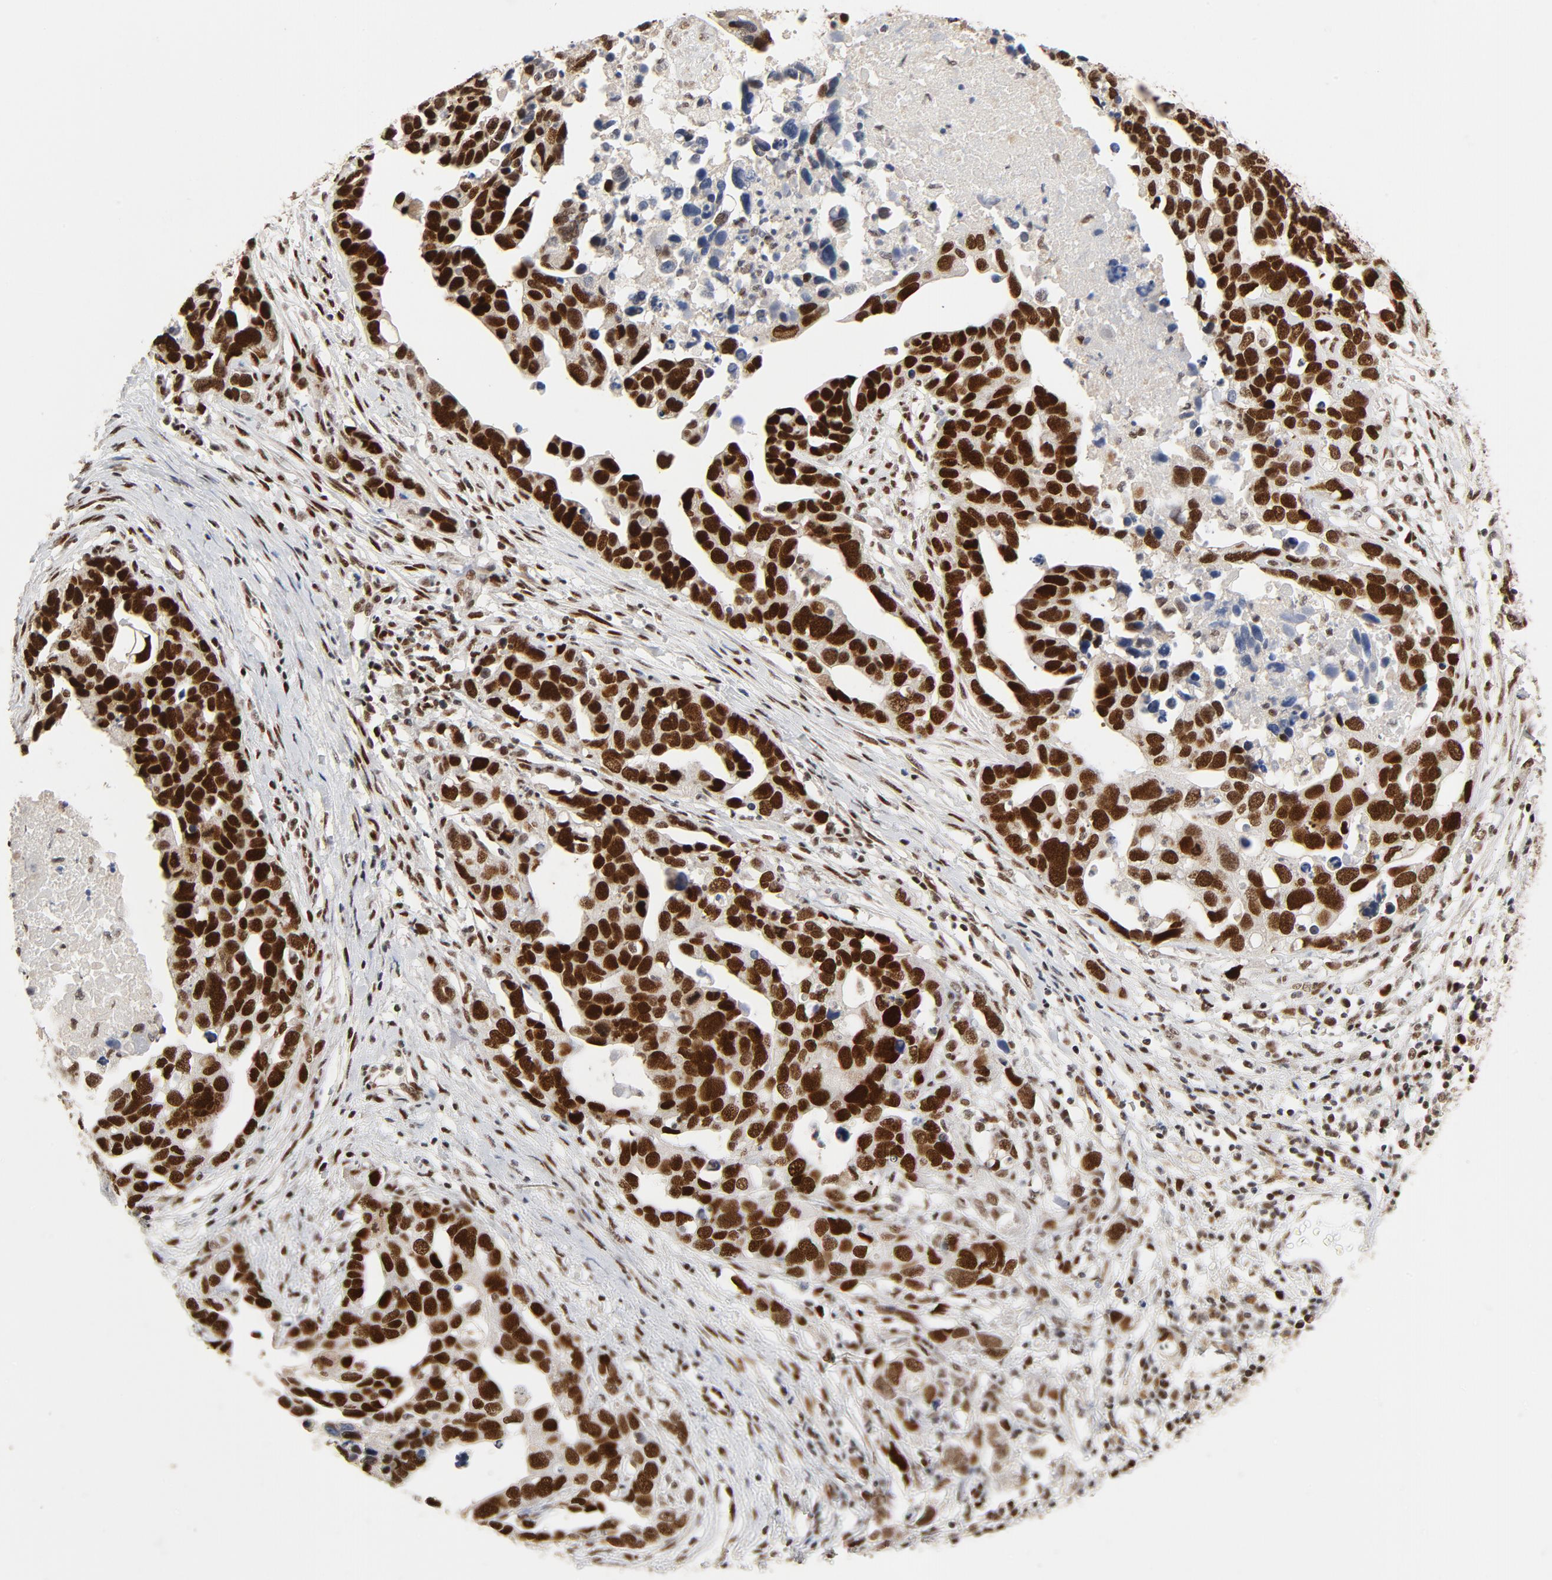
{"staining": {"intensity": "strong", "quantity": ">75%", "location": "nuclear"}, "tissue": "ovarian cancer", "cell_type": "Tumor cells", "image_type": "cancer", "snomed": [{"axis": "morphology", "description": "Cystadenocarcinoma, serous, NOS"}, {"axis": "topography", "description": "Ovary"}], "caption": "This is a photomicrograph of IHC staining of ovarian cancer, which shows strong staining in the nuclear of tumor cells.", "gene": "GTF2I", "patient": {"sex": "female", "age": 54}}